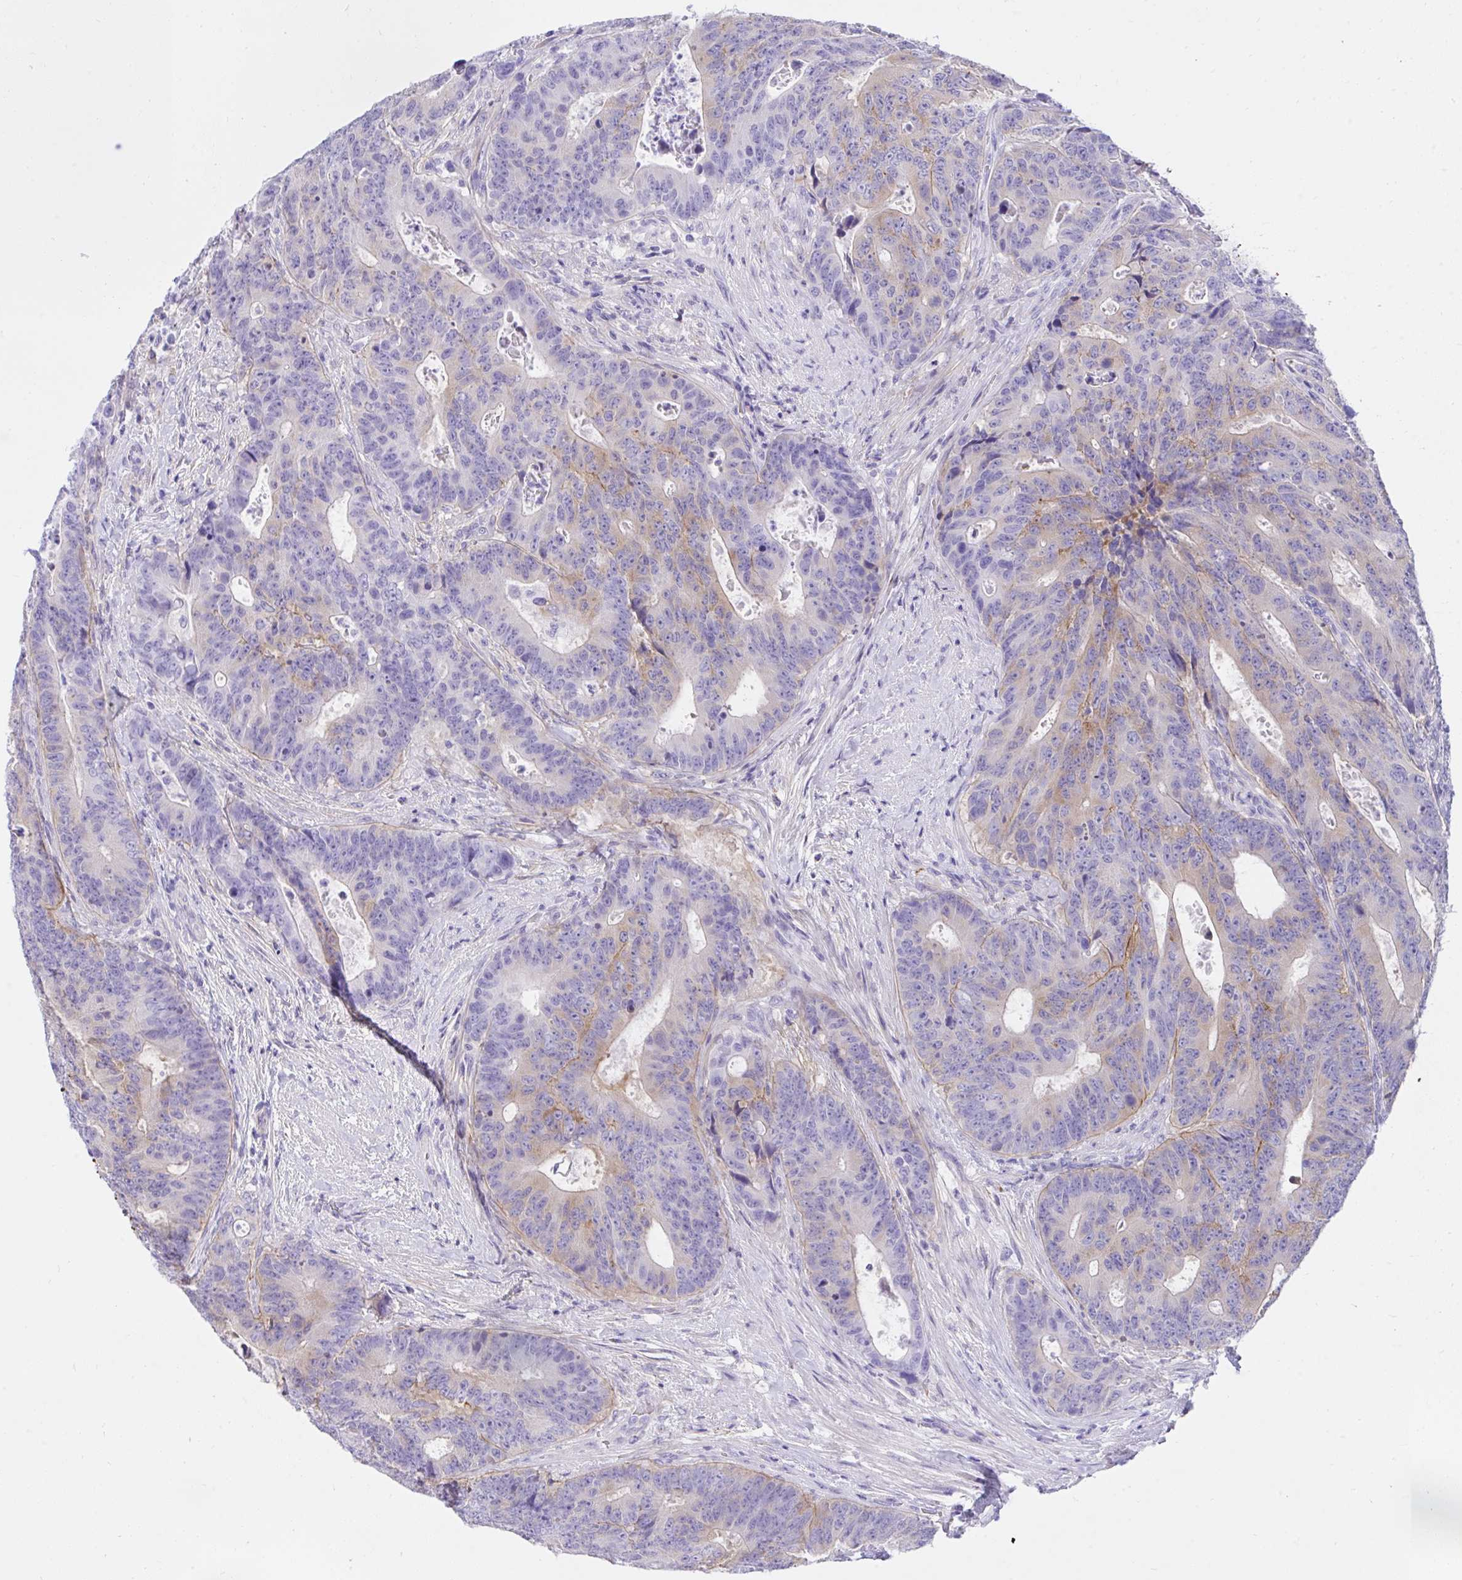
{"staining": {"intensity": "weak", "quantity": "<25%", "location": "cytoplasmic/membranous"}, "tissue": "colorectal cancer", "cell_type": "Tumor cells", "image_type": "cancer", "snomed": [{"axis": "morphology", "description": "Adenocarcinoma, NOS"}, {"axis": "topography", "description": "Colon"}], "caption": "This is a photomicrograph of immunohistochemistry (IHC) staining of adenocarcinoma (colorectal), which shows no expression in tumor cells.", "gene": "TLN2", "patient": {"sex": "female", "age": 48}}